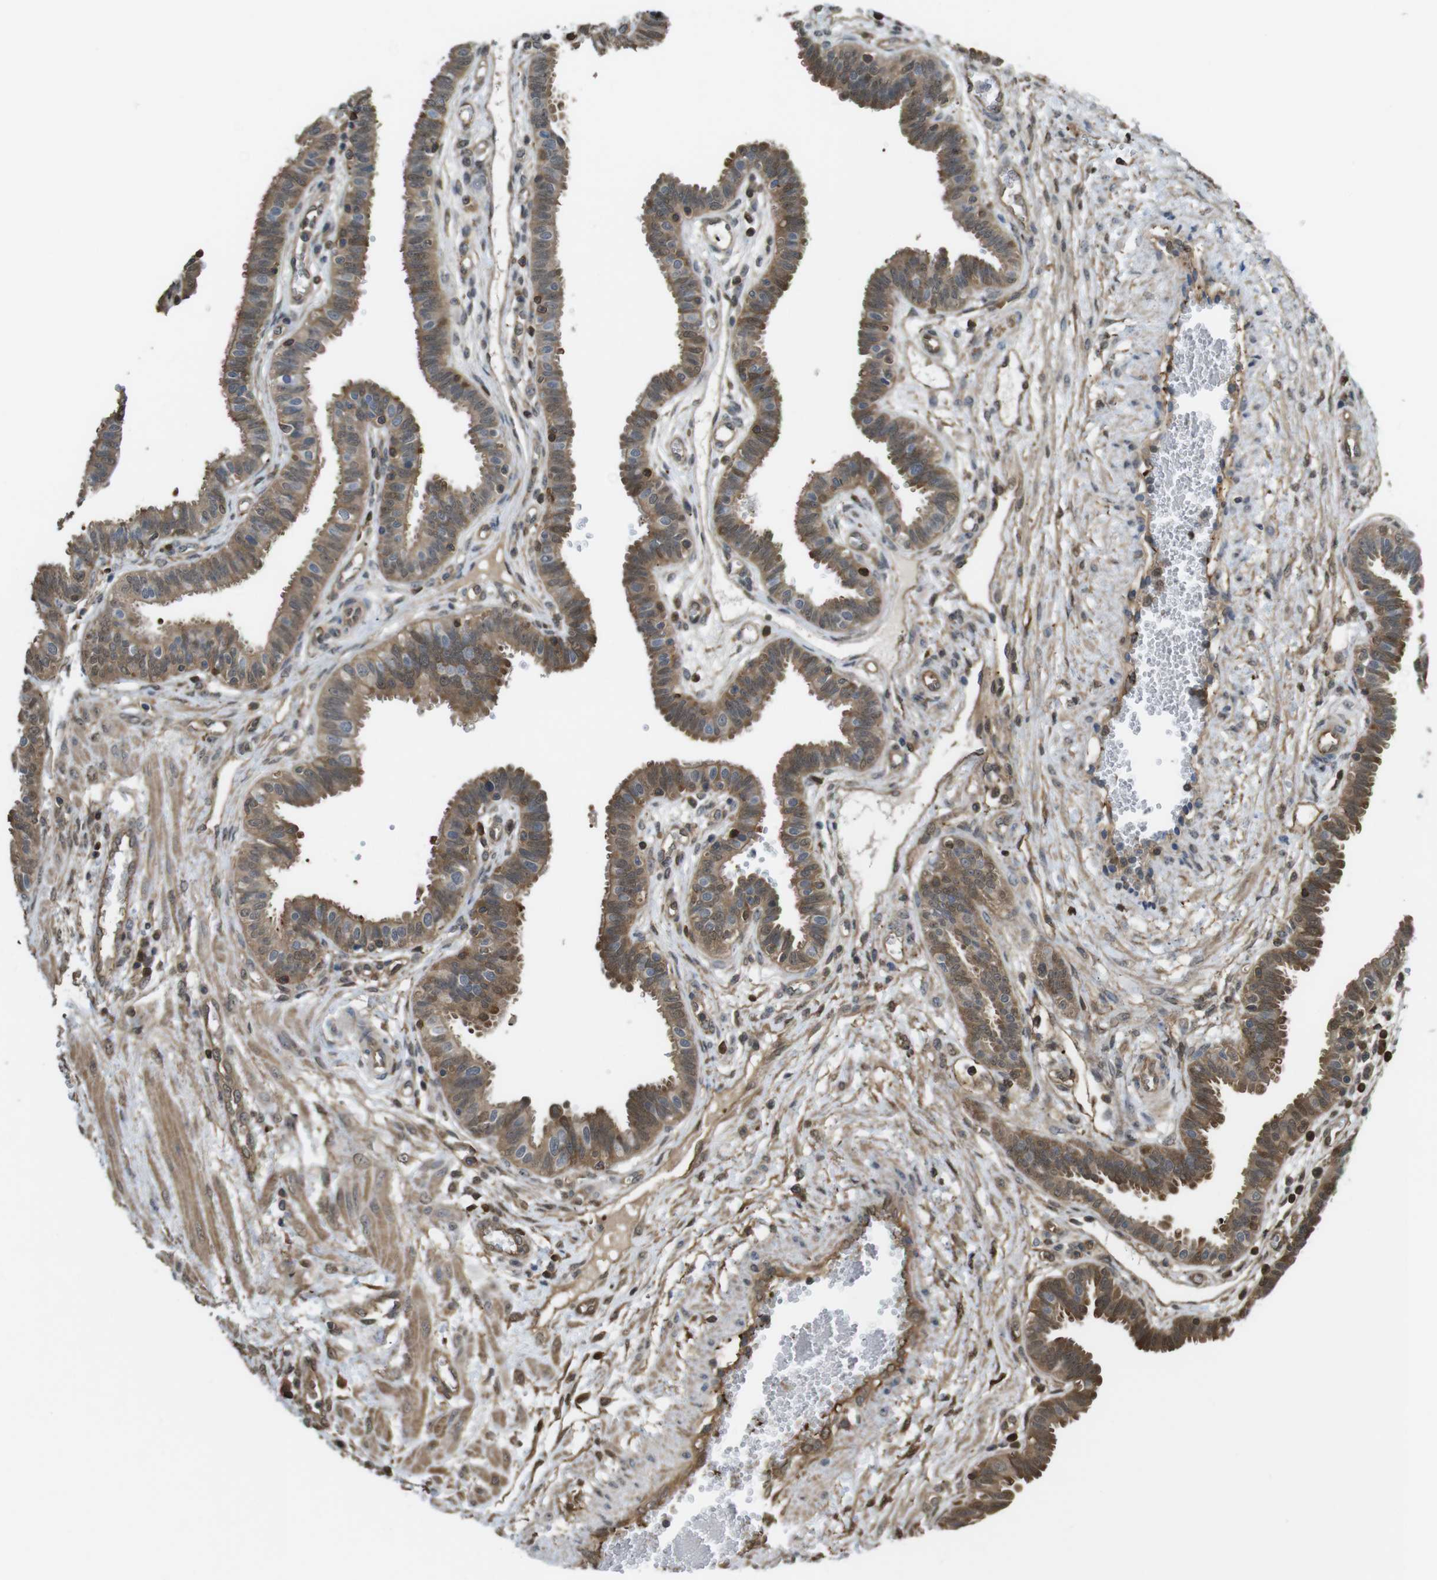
{"staining": {"intensity": "moderate", "quantity": ">75%", "location": "cytoplasmic/membranous"}, "tissue": "fallopian tube", "cell_type": "Glandular cells", "image_type": "normal", "snomed": [{"axis": "morphology", "description": "Normal tissue, NOS"}, {"axis": "topography", "description": "Fallopian tube"}], "caption": "Brown immunohistochemical staining in normal fallopian tube exhibits moderate cytoplasmic/membranous positivity in about >75% of glandular cells. The staining was performed using DAB, with brown indicating positive protein expression. Nuclei are stained blue with hematoxylin.", "gene": "ARHGDIA", "patient": {"sex": "female", "age": 32}}